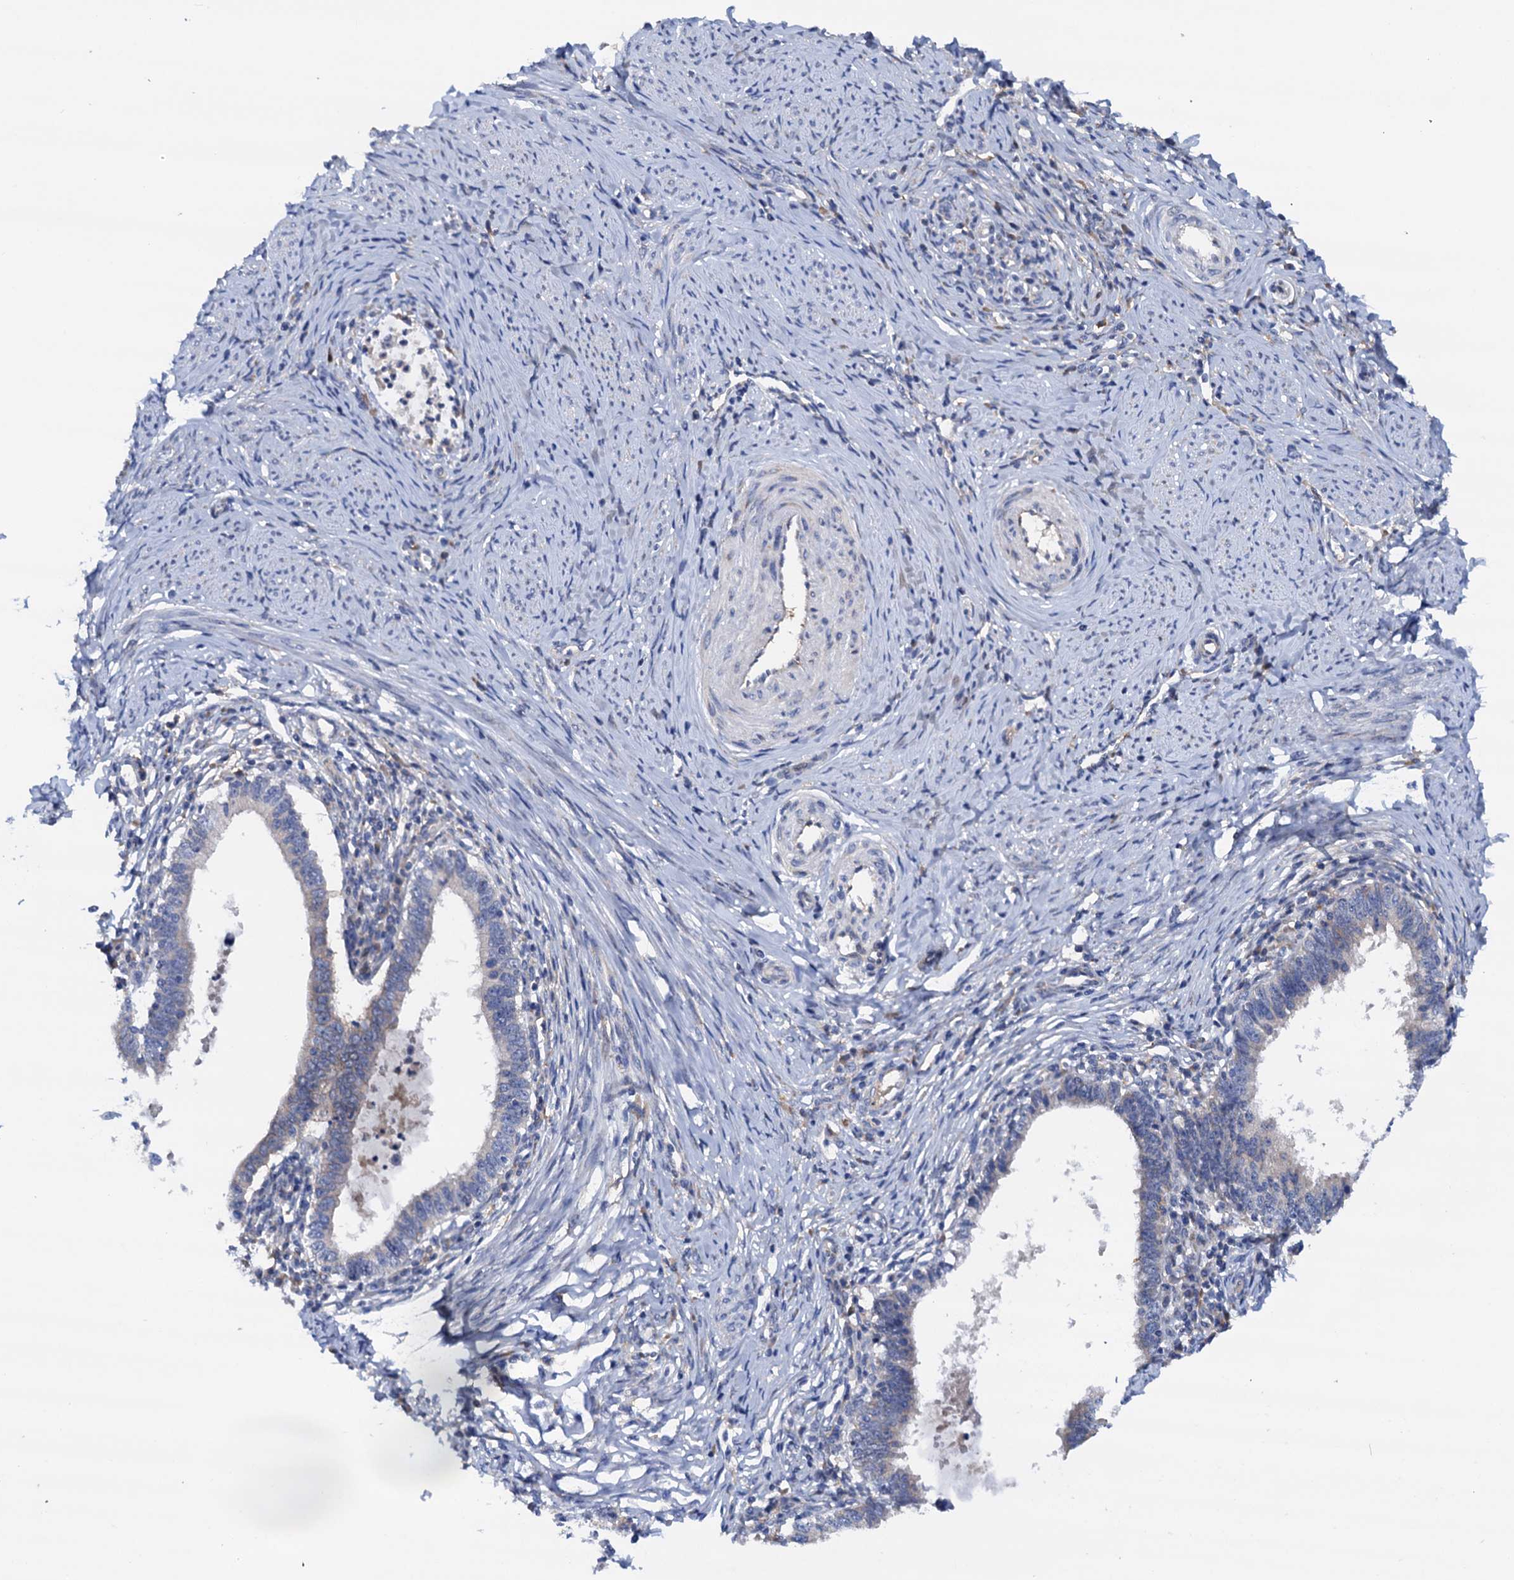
{"staining": {"intensity": "weak", "quantity": "<25%", "location": "cytoplasmic/membranous"}, "tissue": "cervical cancer", "cell_type": "Tumor cells", "image_type": "cancer", "snomed": [{"axis": "morphology", "description": "Adenocarcinoma, NOS"}, {"axis": "topography", "description": "Cervix"}], "caption": "A high-resolution image shows immunohistochemistry (IHC) staining of cervical cancer, which displays no significant expression in tumor cells.", "gene": "RASSF9", "patient": {"sex": "female", "age": 36}}